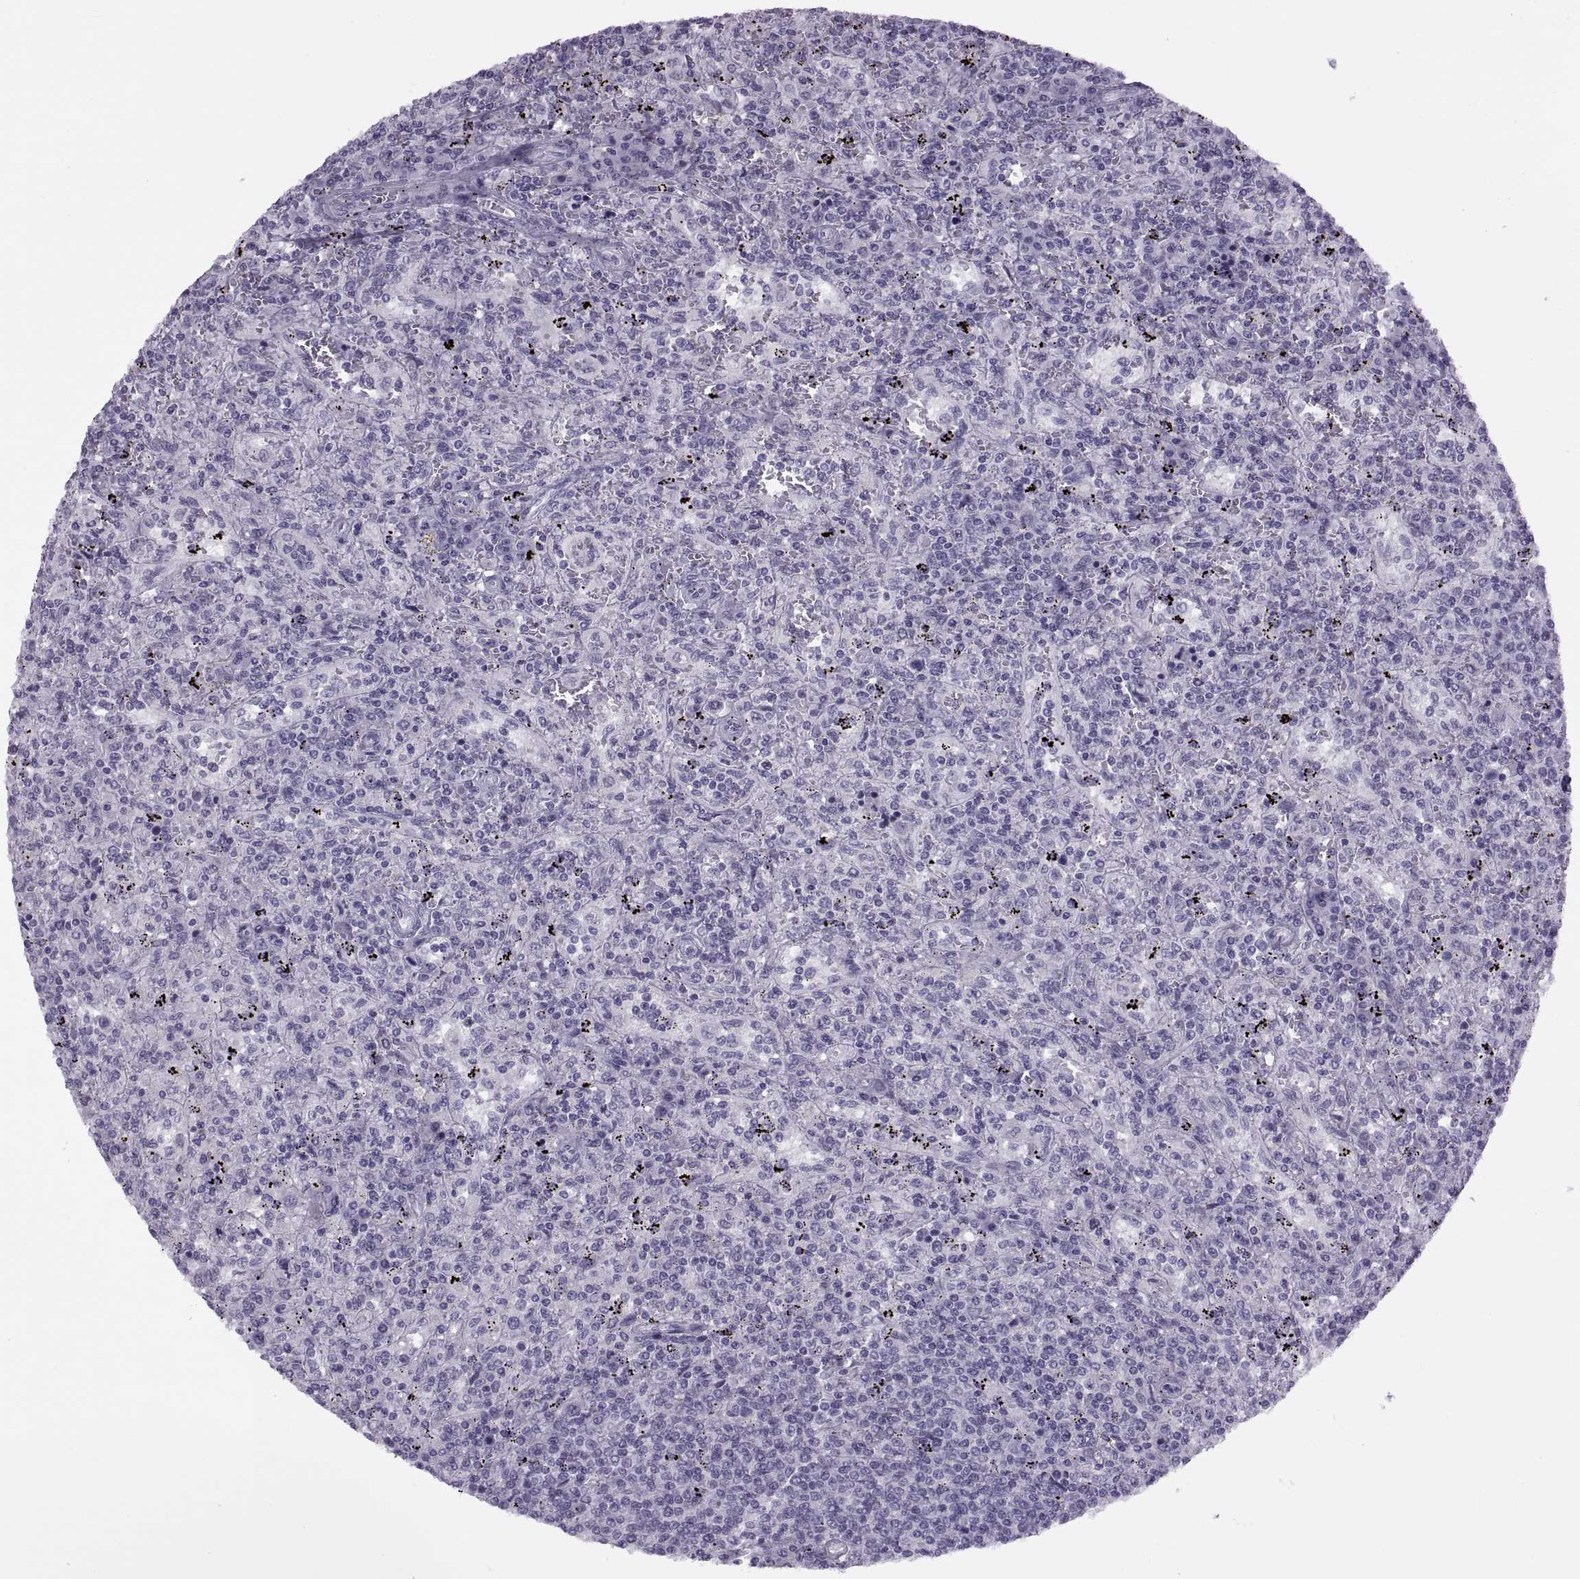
{"staining": {"intensity": "negative", "quantity": "none", "location": "none"}, "tissue": "lymphoma", "cell_type": "Tumor cells", "image_type": "cancer", "snomed": [{"axis": "morphology", "description": "Malignant lymphoma, non-Hodgkin's type, Low grade"}, {"axis": "topography", "description": "Spleen"}], "caption": "Histopathology image shows no significant protein positivity in tumor cells of malignant lymphoma, non-Hodgkin's type (low-grade).", "gene": "FAM24A", "patient": {"sex": "male", "age": 62}}